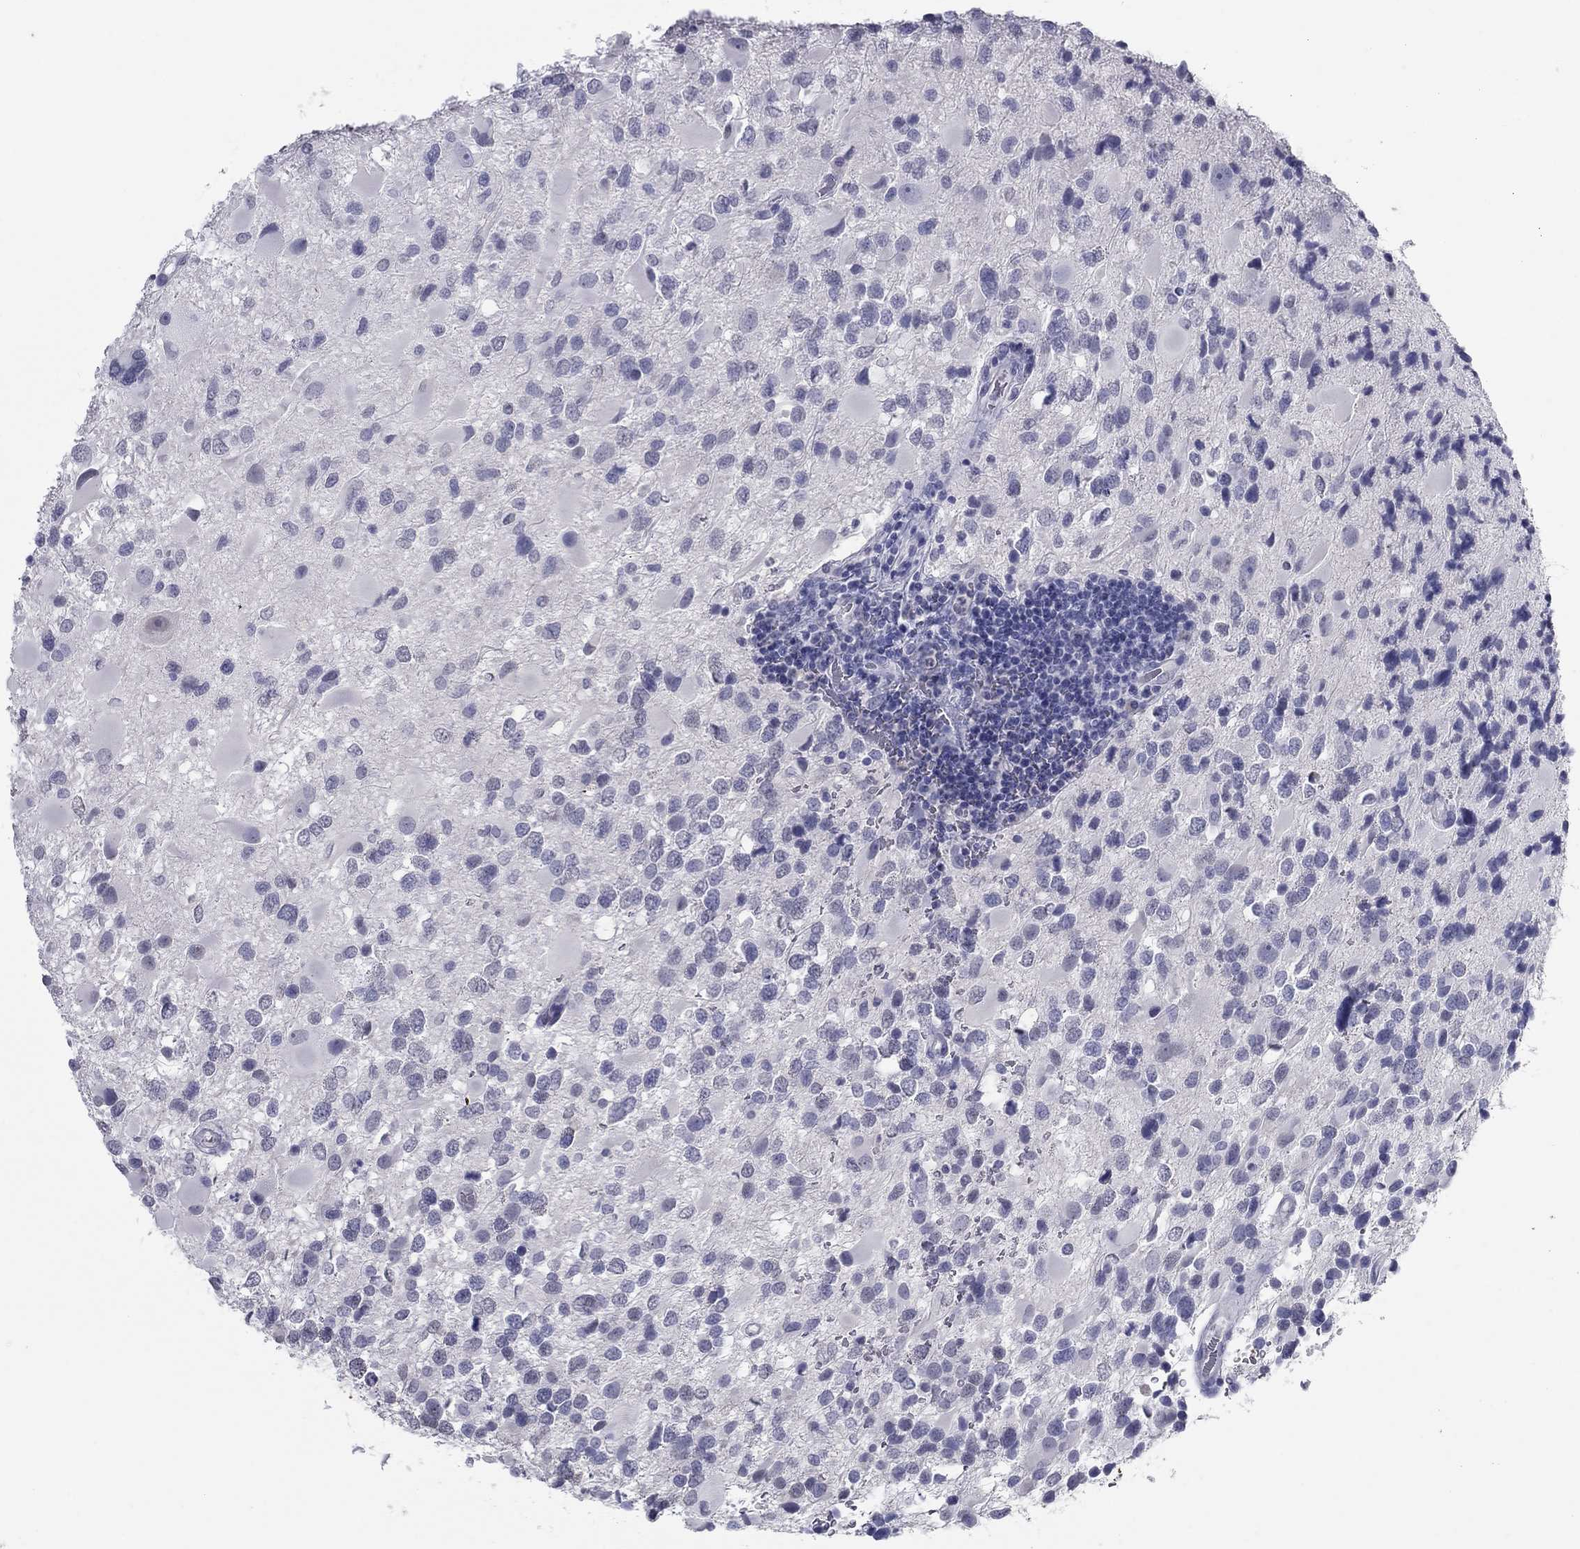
{"staining": {"intensity": "negative", "quantity": "none", "location": "none"}, "tissue": "glioma", "cell_type": "Tumor cells", "image_type": "cancer", "snomed": [{"axis": "morphology", "description": "Glioma, malignant, Low grade"}, {"axis": "topography", "description": "Brain"}], "caption": "The histopathology image shows no staining of tumor cells in glioma.", "gene": "KRT75", "patient": {"sex": "female", "age": 32}}